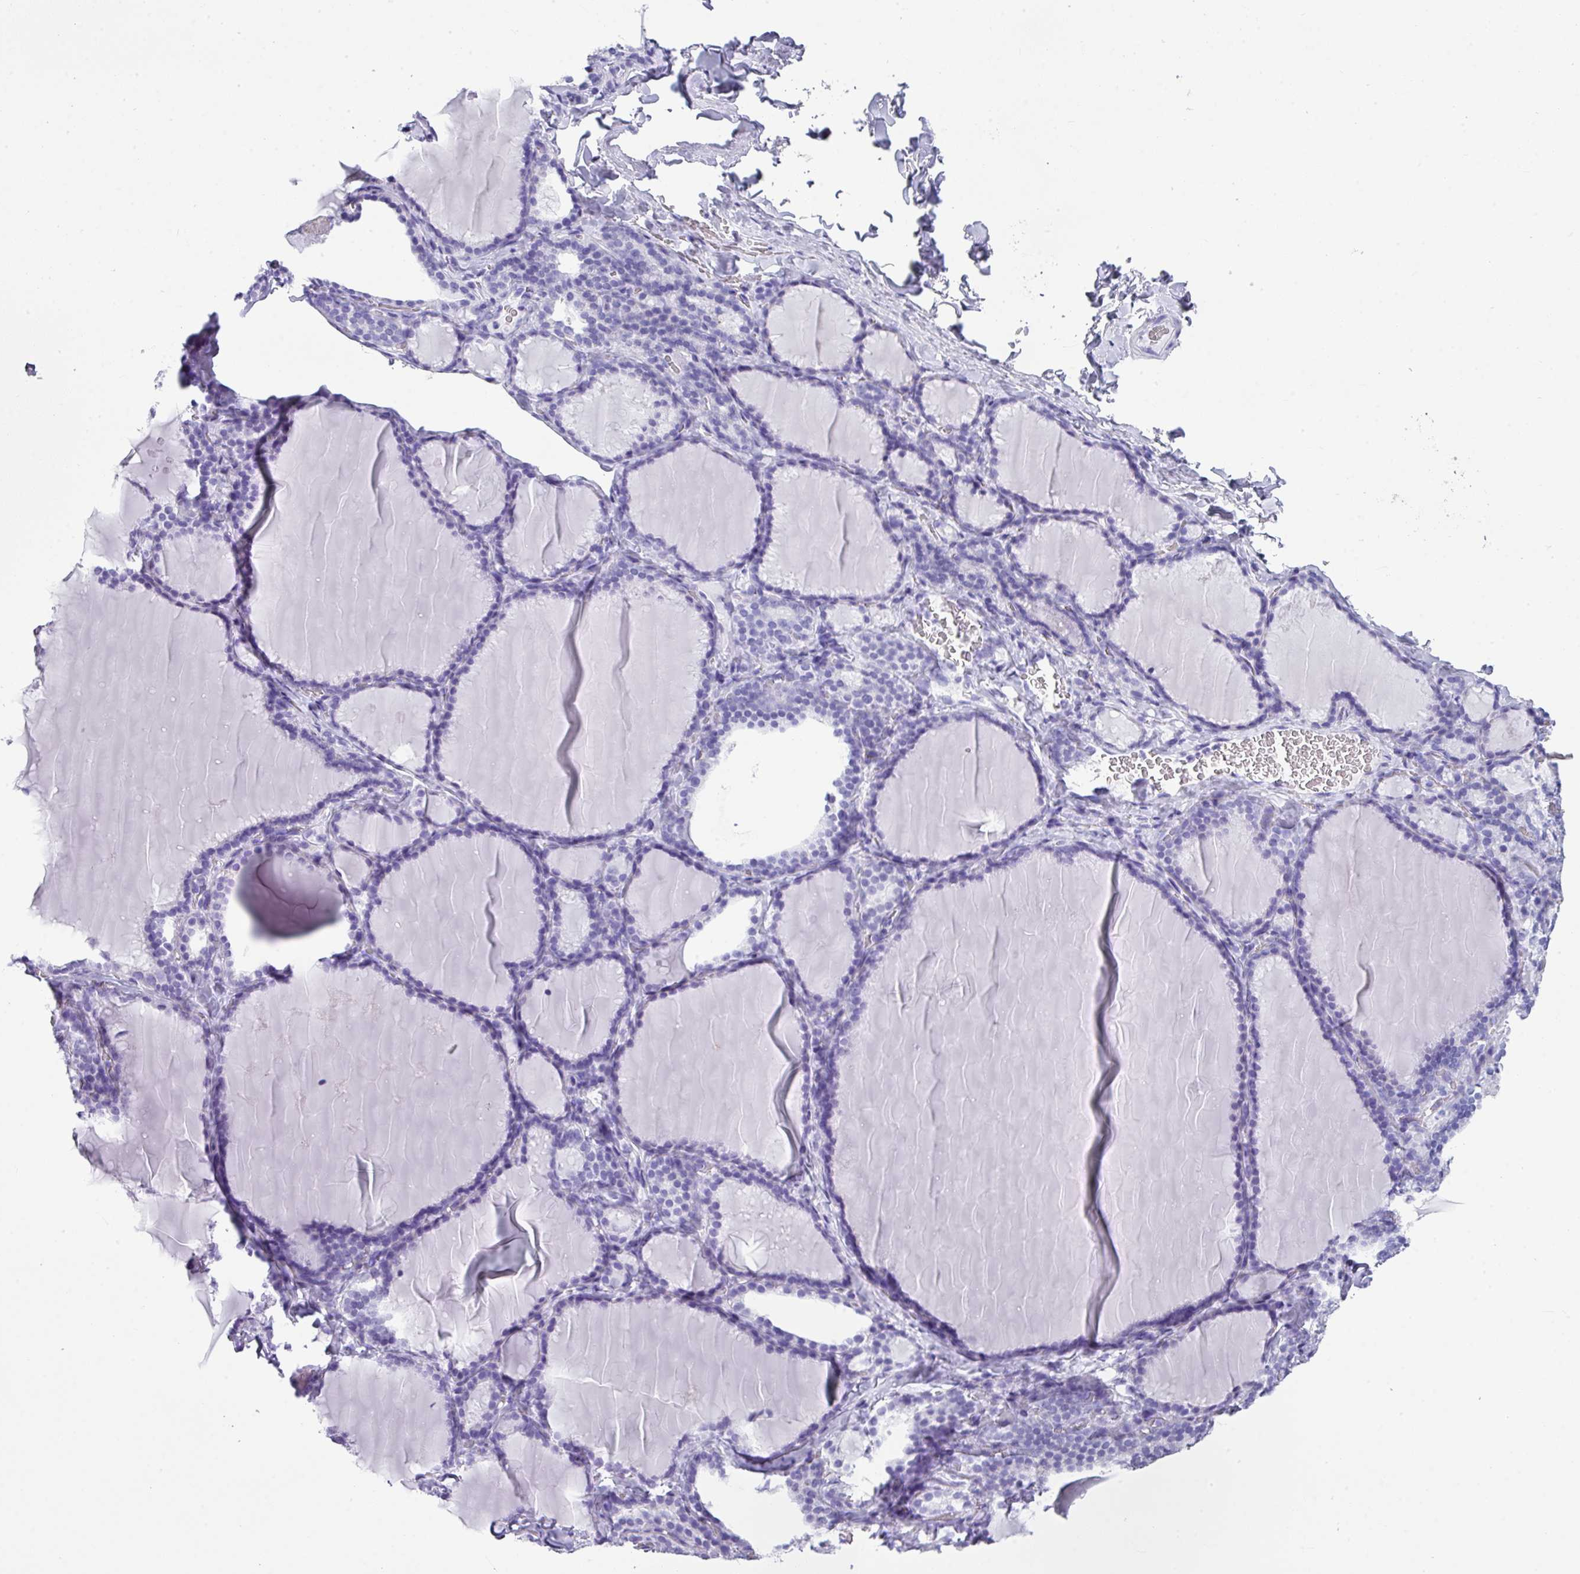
{"staining": {"intensity": "negative", "quantity": "none", "location": "none"}, "tissue": "thyroid gland", "cell_type": "Glandular cells", "image_type": "normal", "snomed": [{"axis": "morphology", "description": "Normal tissue, NOS"}, {"axis": "topography", "description": "Thyroid gland"}], "caption": "Micrograph shows no protein expression in glandular cells of normal thyroid gland. The staining was performed using DAB (3,3'-diaminobenzidine) to visualize the protein expression in brown, while the nuclei were stained in blue with hematoxylin (Magnification: 20x).", "gene": "ZNF568", "patient": {"sex": "female", "age": 31}}